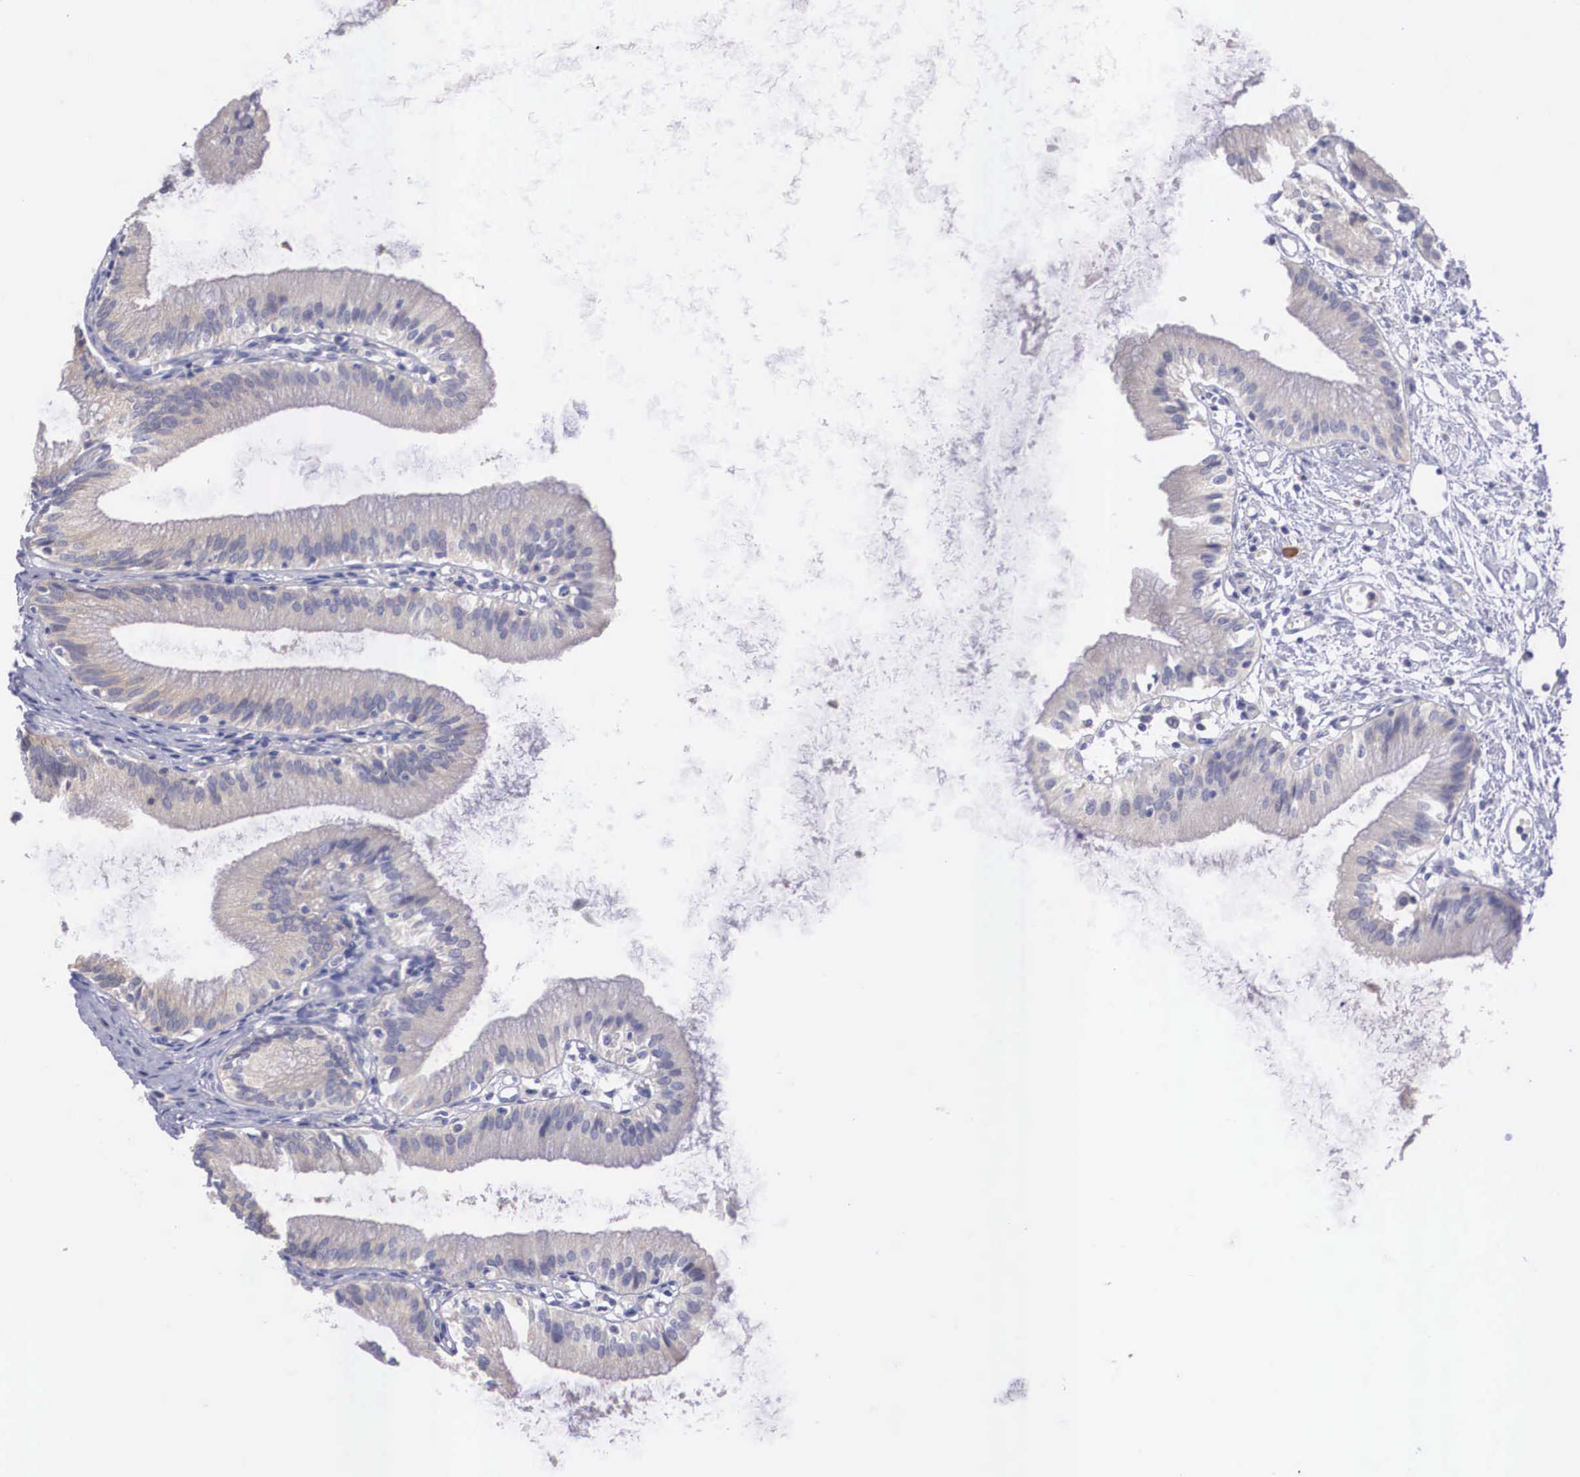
{"staining": {"intensity": "strong", "quantity": "<25%", "location": "cytoplasmic/membranous"}, "tissue": "gallbladder", "cell_type": "Glandular cells", "image_type": "normal", "snomed": [{"axis": "morphology", "description": "Normal tissue, NOS"}, {"axis": "topography", "description": "Gallbladder"}], "caption": "Glandular cells show strong cytoplasmic/membranous positivity in approximately <25% of cells in unremarkable gallbladder. The staining is performed using DAB brown chromogen to label protein expression. The nuclei are counter-stained blue using hematoxylin.", "gene": "REPS2", "patient": {"sex": "male", "age": 58}}